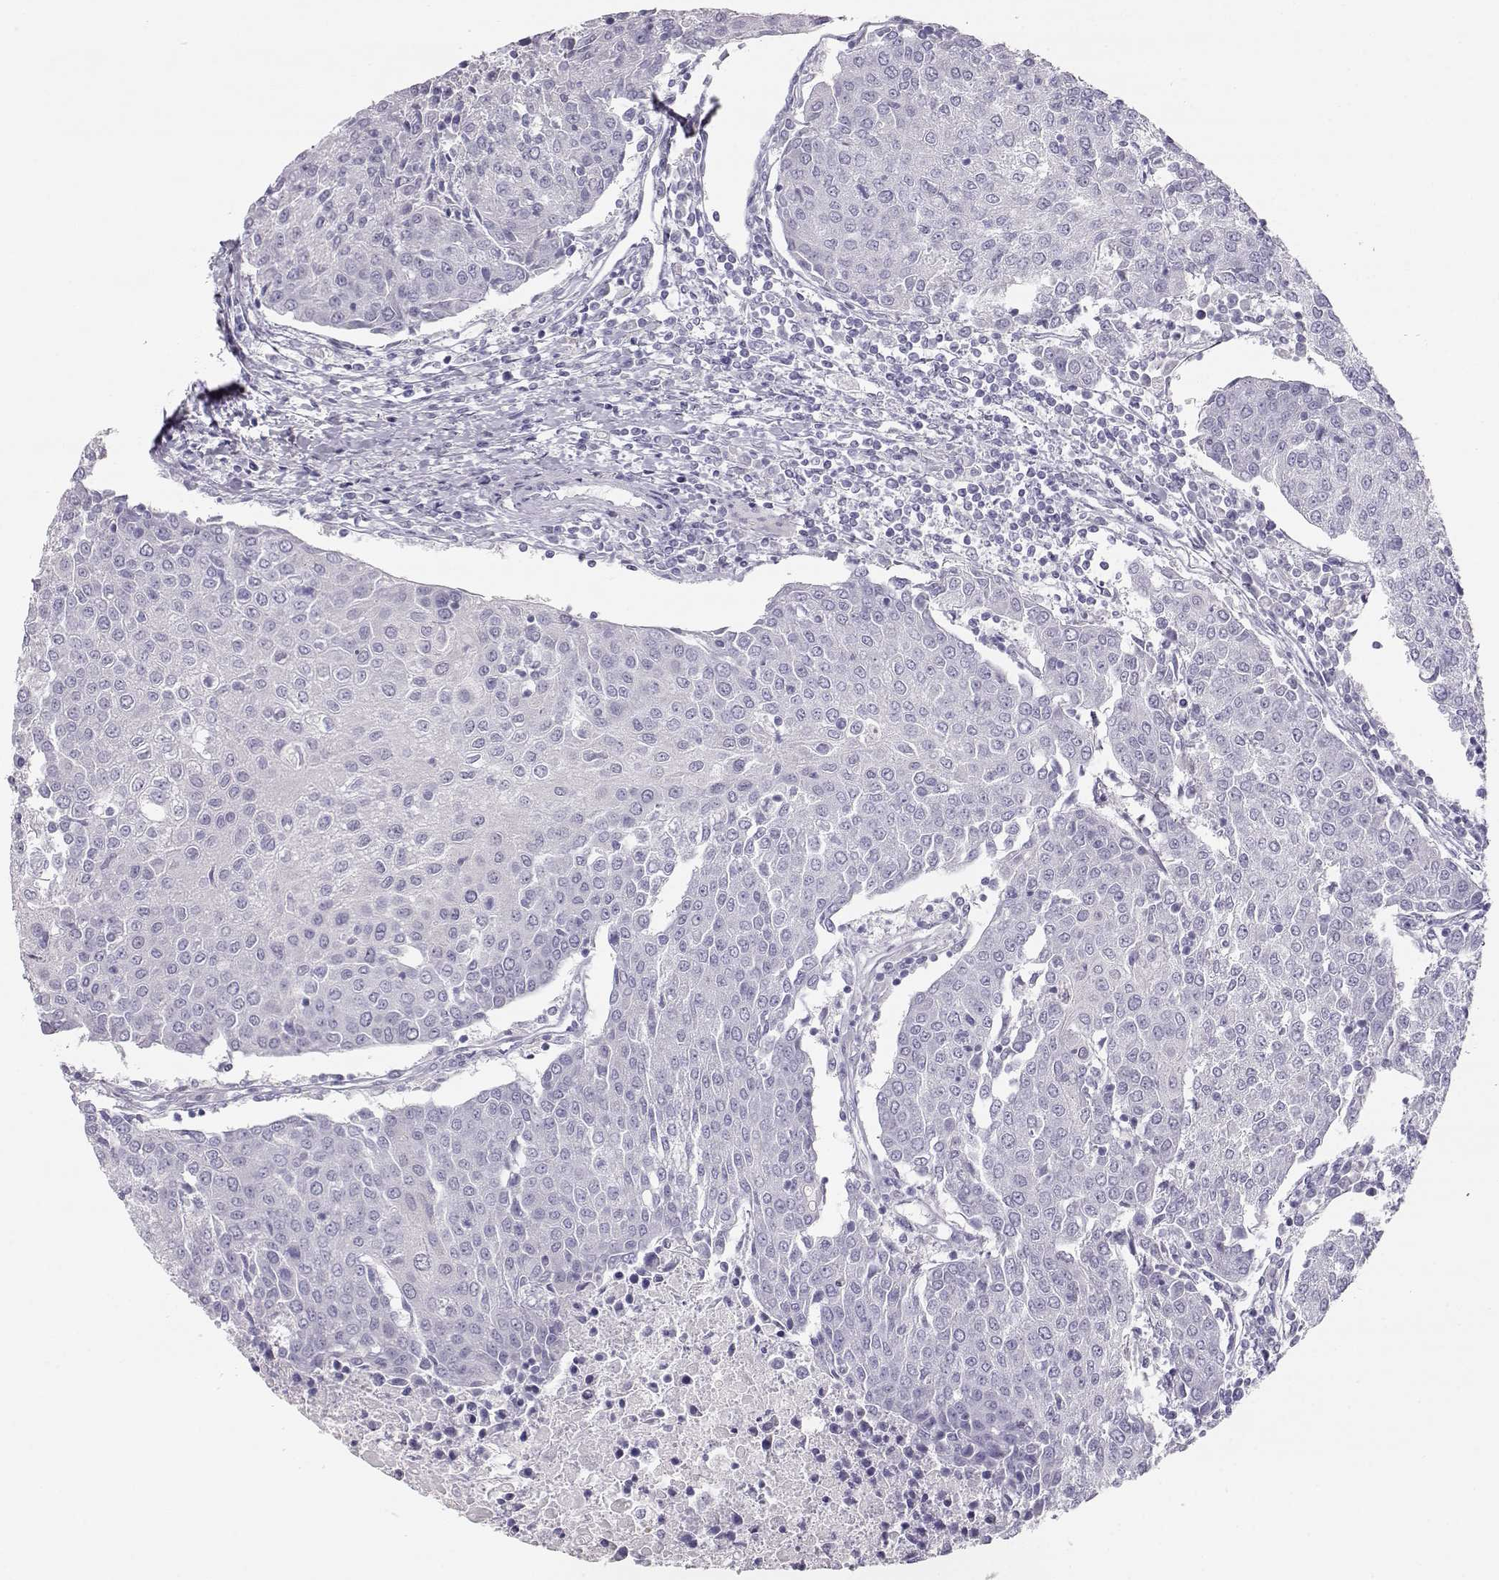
{"staining": {"intensity": "negative", "quantity": "none", "location": "none"}, "tissue": "urothelial cancer", "cell_type": "Tumor cells", "image_type": "cancer", "snomed": [{"axis": "morphology", "description": "Urothelial carcinoma, High grade"}, {"axis": "topography", "description": "Urinary bladder"}], "caption": "Micrograph shows no protein positivity in tumor cells of high-grade urothelial carcinoma tissue. Brightfield microscopy of immunohistochemistry (IHC) stained with DAB (3,3'-diaminobenzidine) (brown) and hematoxylin (blue), captured at high magnification.", "gene": "LEPR", "patient": {"sex": "female", "age": 85}}